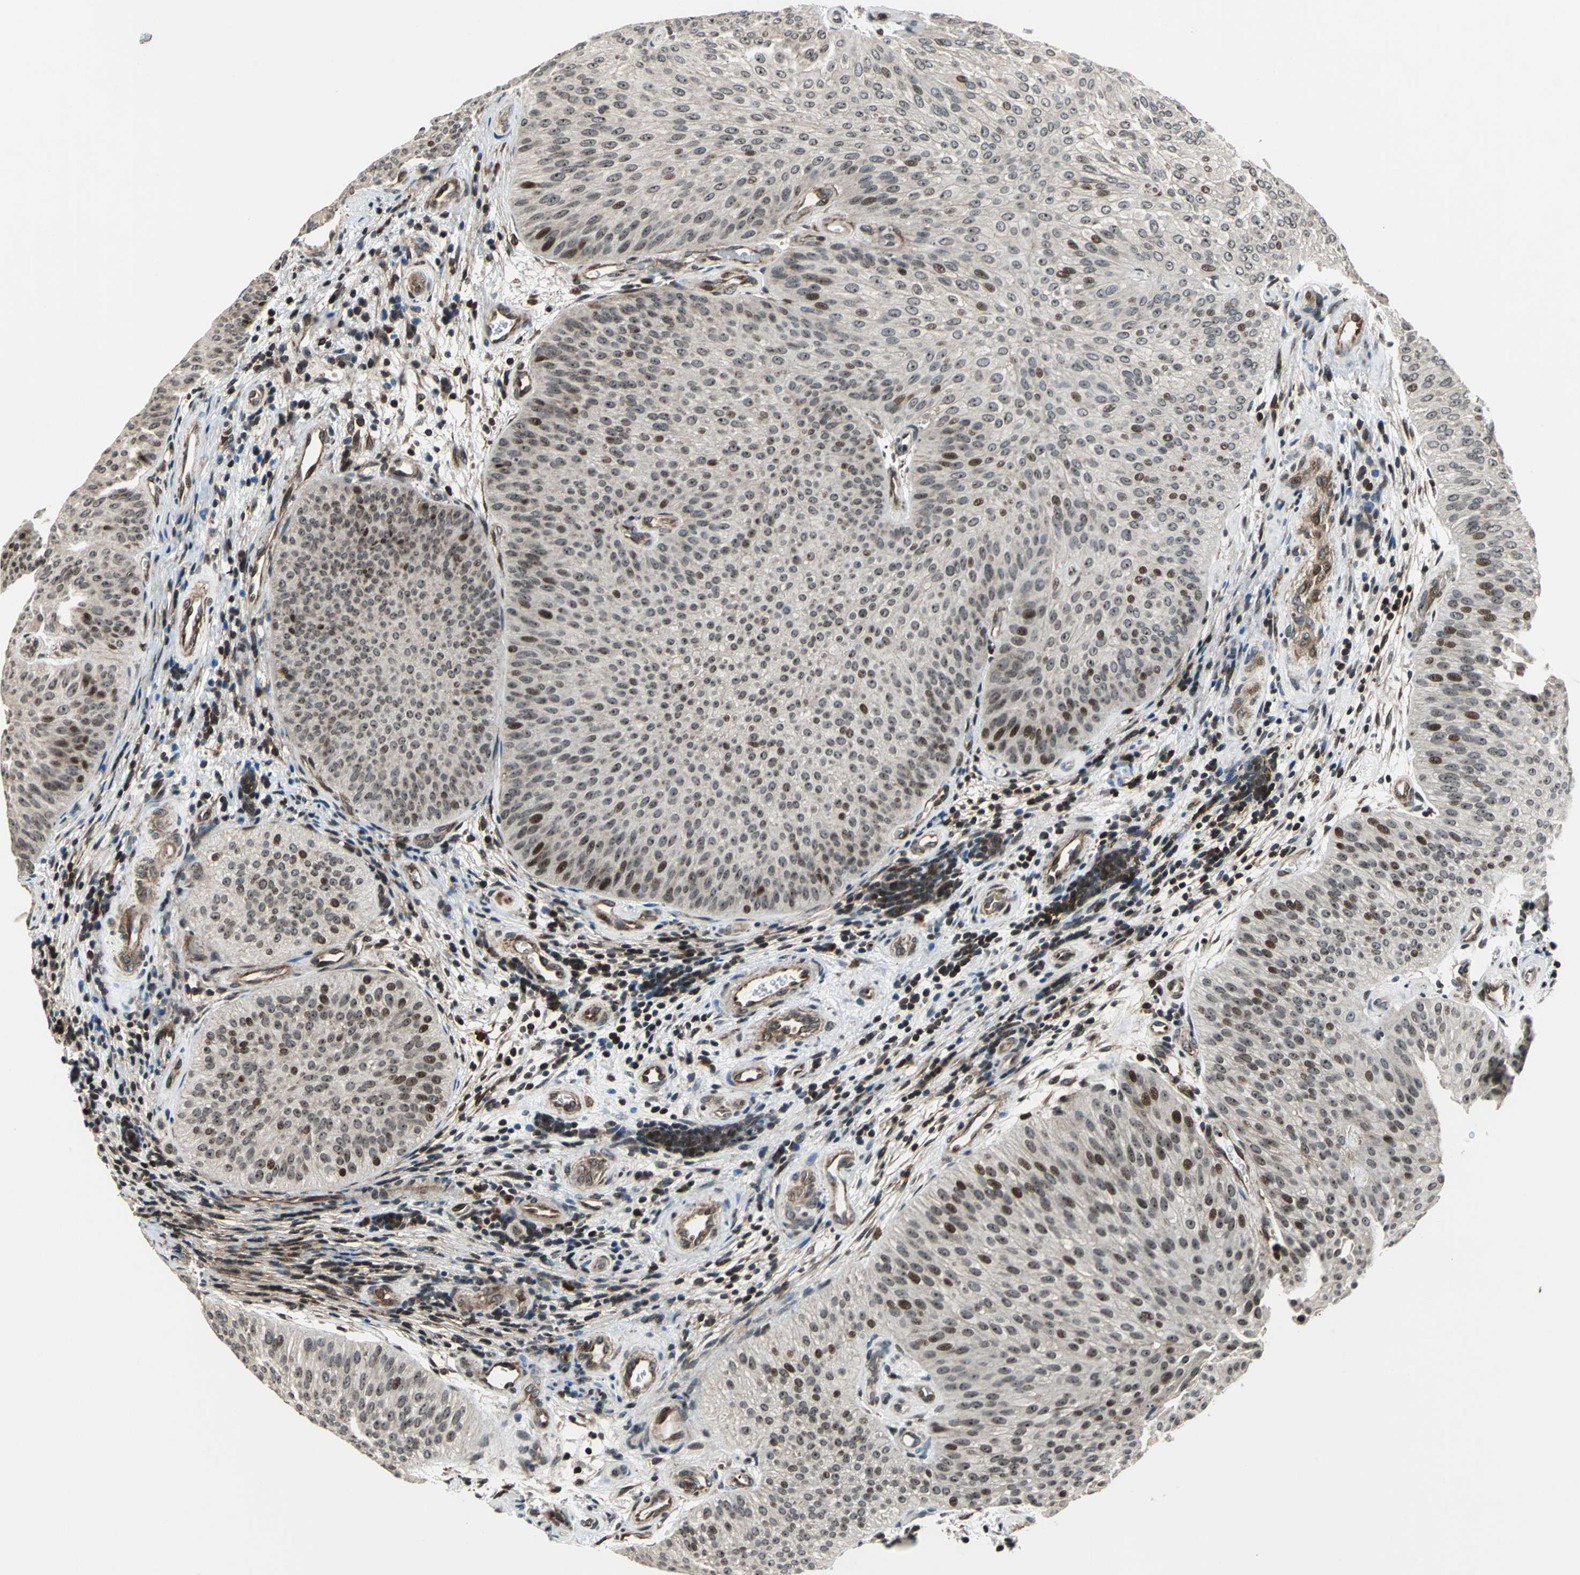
{"staining": {"intensity": "strong", "quantity": "25%-75%", "location": "nuclear"}, "tissue": "urothelial cancer", "cell_type": "Tumor cells", "image_type": "cancer", "snomed": [{"axis": "morphology", "description": "Urothelial carcinoma, Low grade"}, {"axis": "topography", "description": "Urinary bladder"}], "caption": "Tumor cells demonstrate high levels of strong nuclear positivity in about 25%-75% of cells in urothelial cancer. (DAB IHC, brown staining for protein, blue staining for nuclei).", "gene": "AATF", "patient": {"sex": "female", "age": 60}}